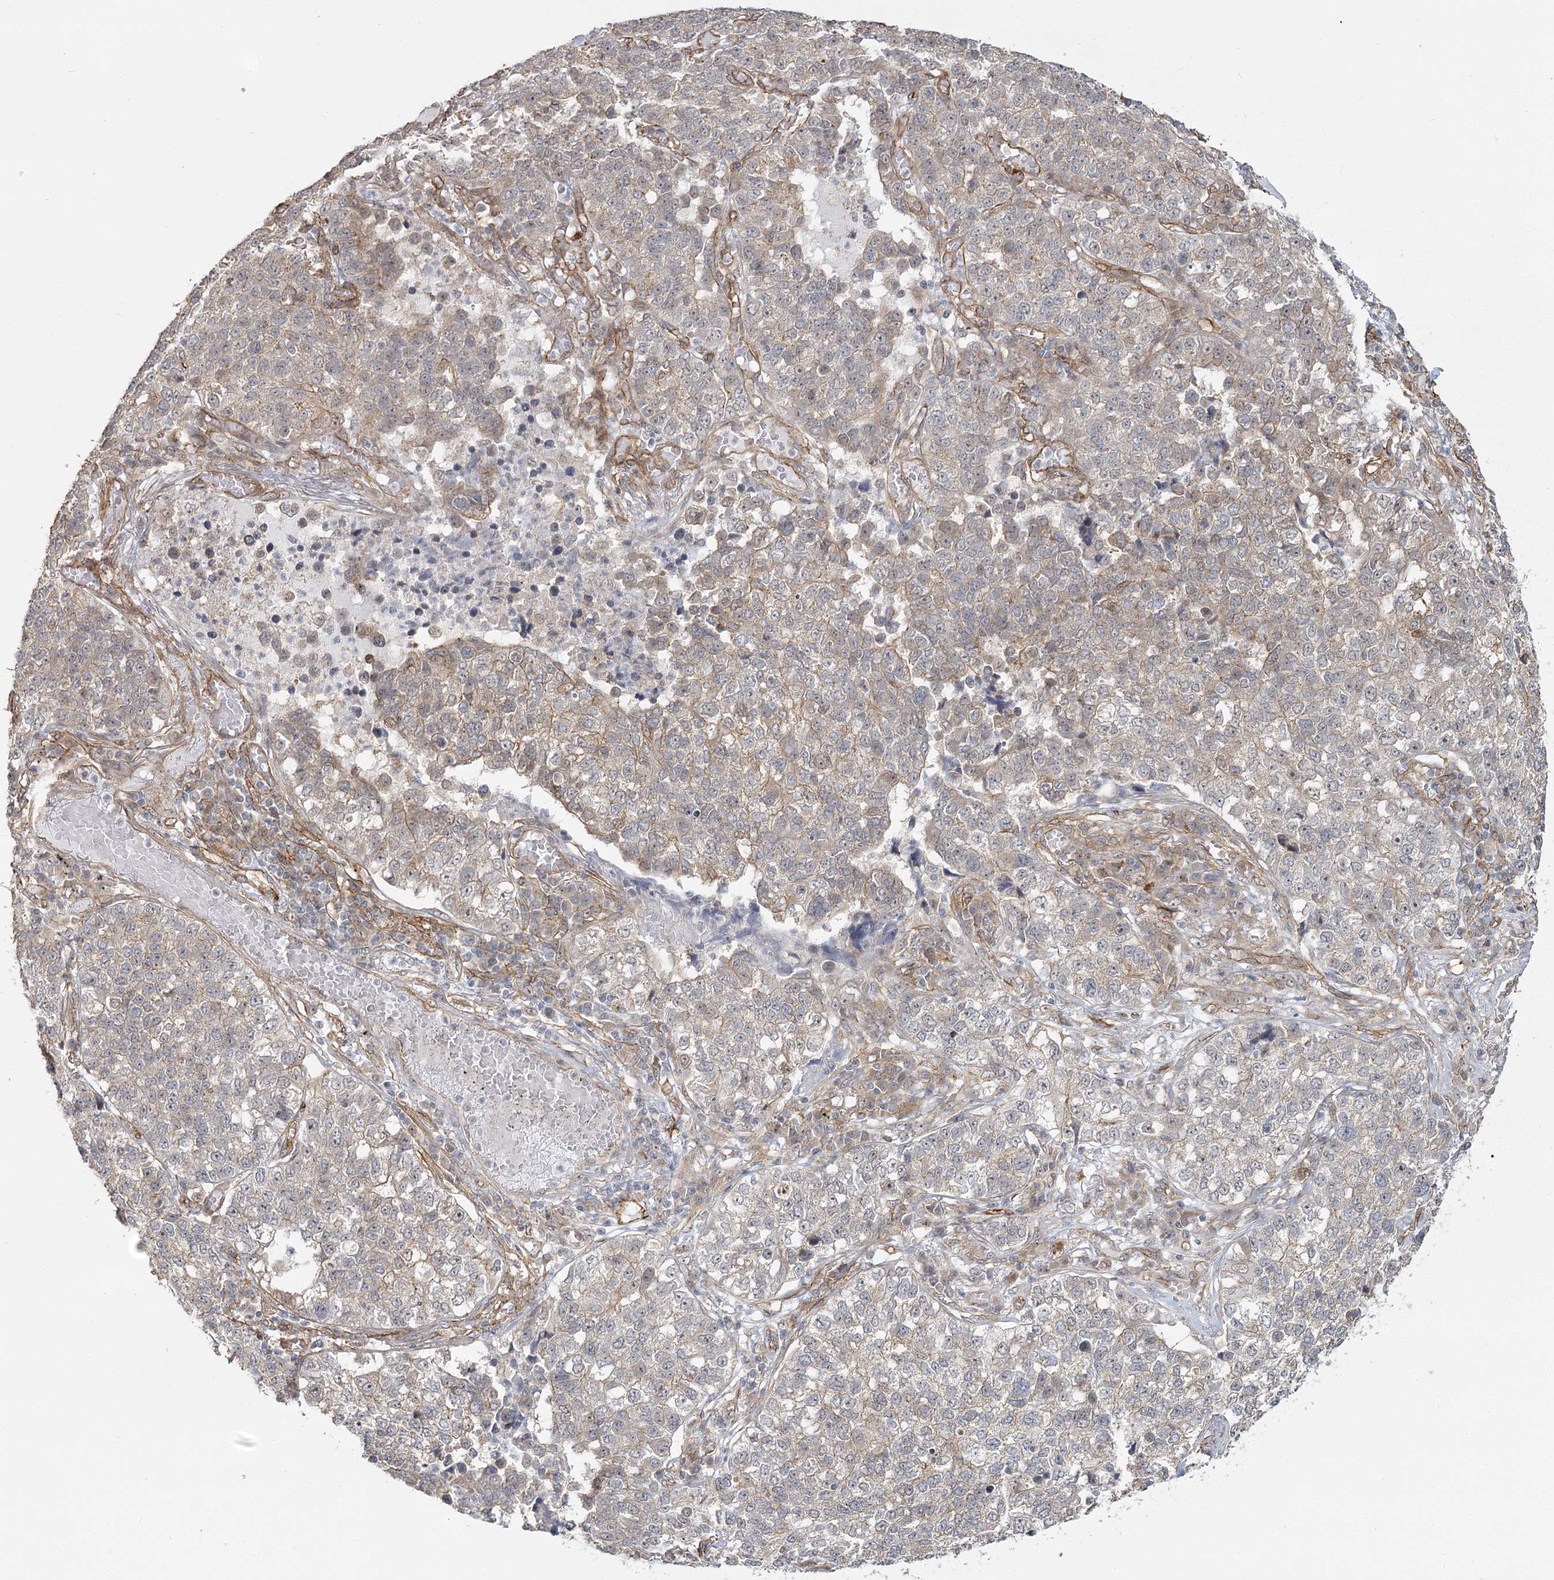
{"staining": {"intensity": "weak", "quantity": "<25%", "location": "cytoplasmic/membranous"}, "tissue": "lung cancer", "cell_type": "Tumor cells", "image_type": "cancer", "snomed": [{"axis": "morphology", "description": "Adenocarcinoma, NOS"}, {"axis": "topography", "description": "Lung"}], "caption": "Lung cancer (adenocarcinoma) was stained to show a protein in brown. There is no significant expression in tumor cells. The staining was performed using DAB to visualize the protein expression in brown, while the nuclei were stained in blue with hematoxylin (Magnification: 20x).", "gene": "RPP14", "patient": {"sex": "male", "age": 49}}